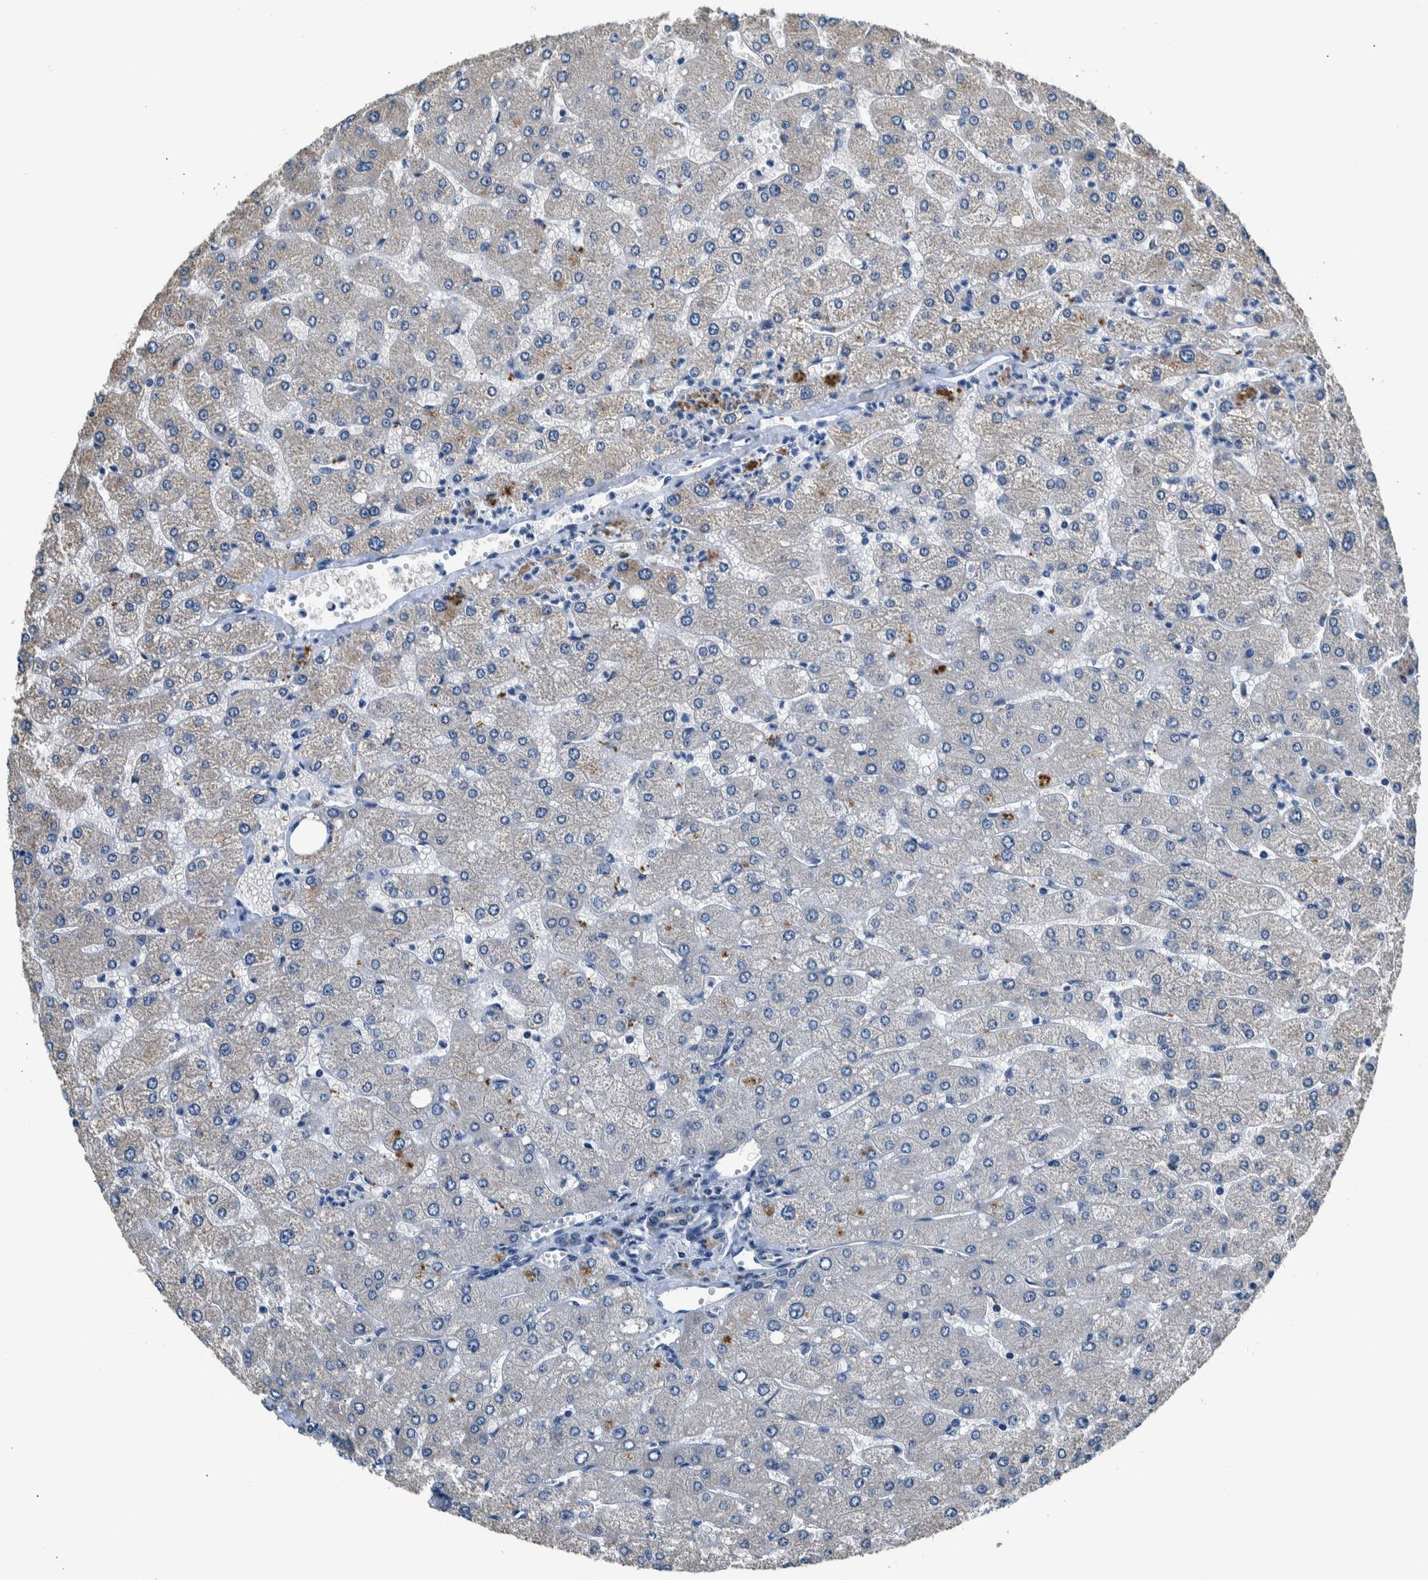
{"staining": {"intensity": "negative", "quantity": "none", "location": "none"}, "tissue": "liver", "cell_type": "Cholangiocytes", "image_type": "normal", "snomed": [{"axis": "morphology", "description": "Normal tissue, NOS"}, {"axis": "topography", "description": "Liver"}], "caption": "The photomicrograph reveals no significant expression in cholangiocytes of liver. (Stains: DAB (3,3'-diaminobenzidine) immunohistochemistry (IHC) with hematoxylin counter stain, Microscopy: brightfield microscopy at high magnification).", "gene": "NIBAN2", "patient": {"sex": "male", "age": 55}}